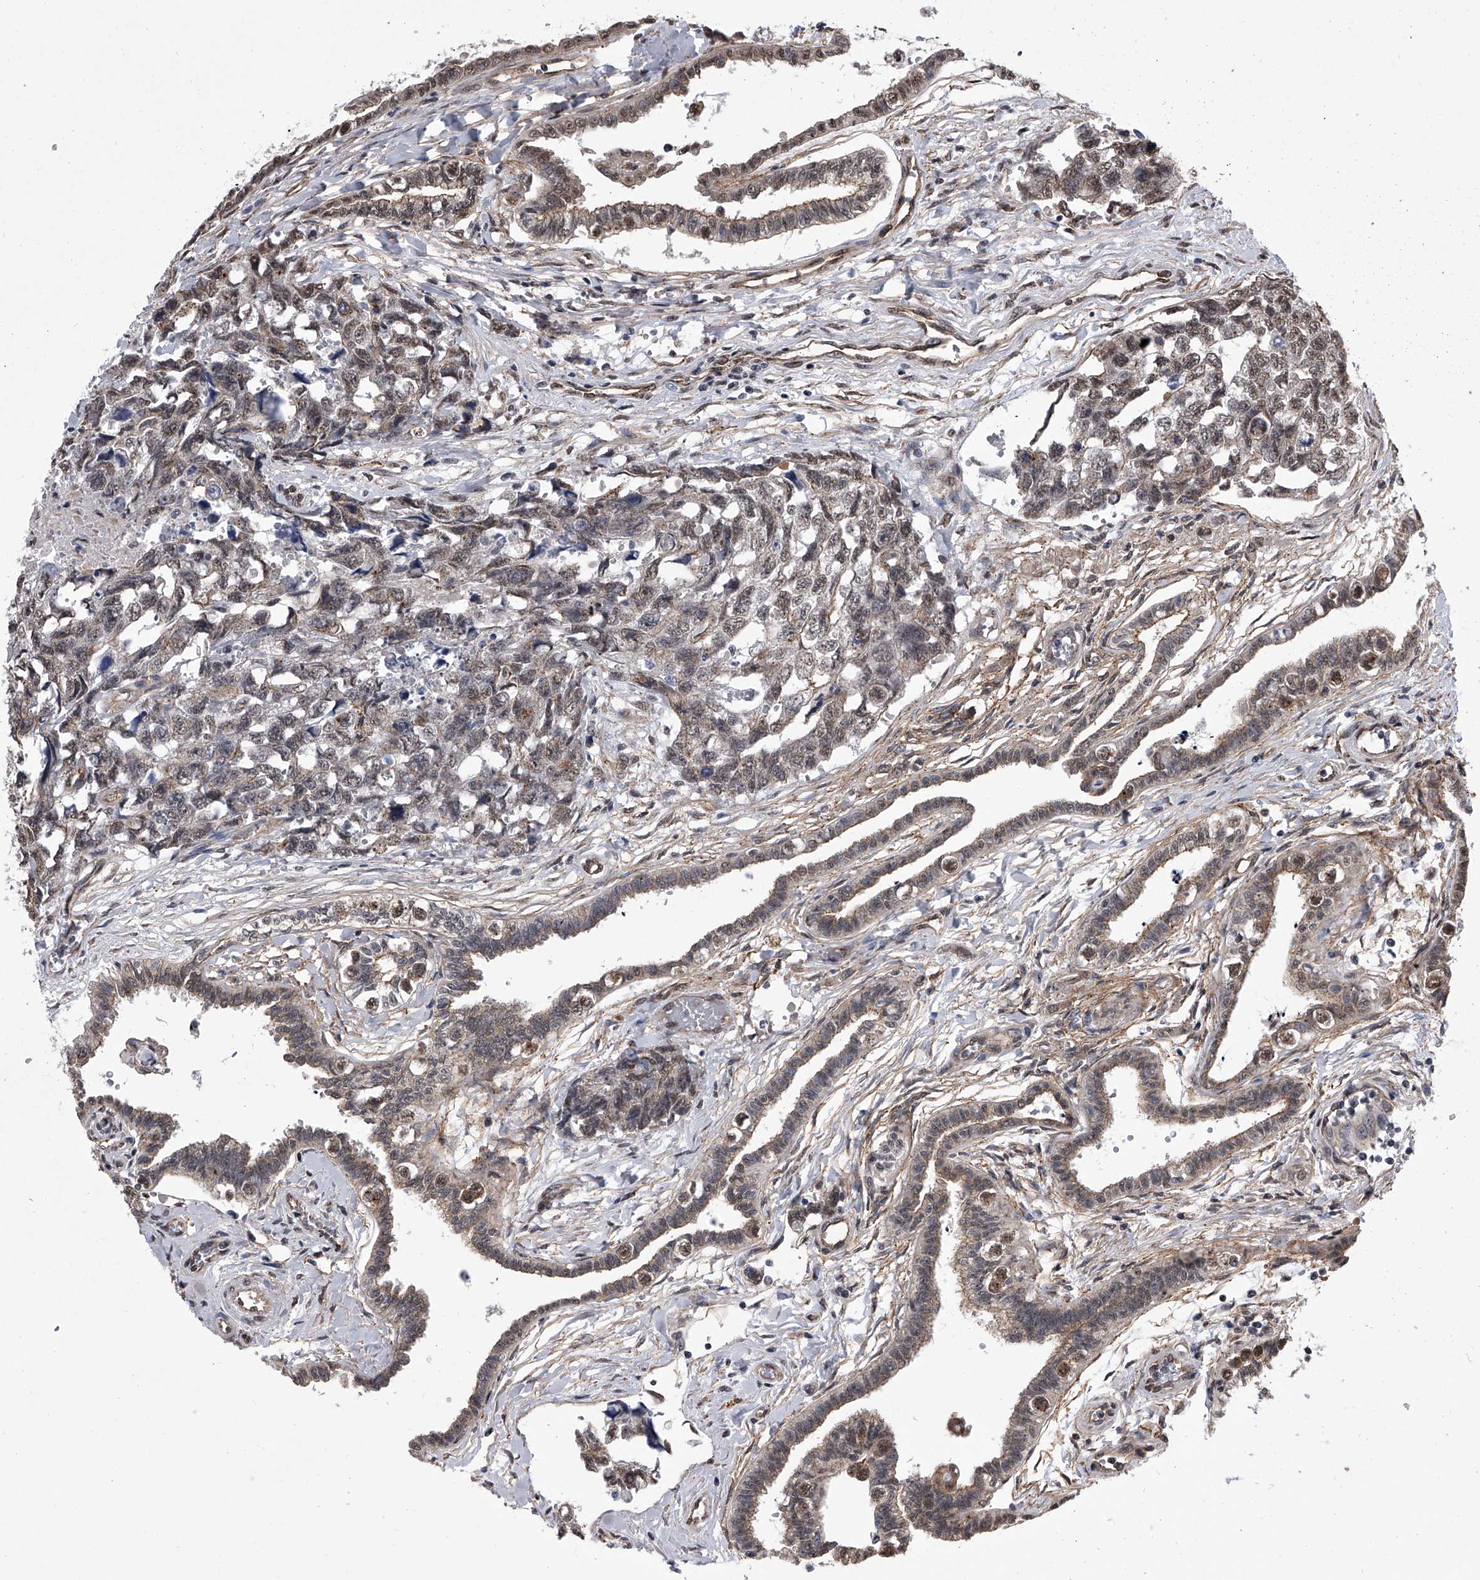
{"staining": {"intensity": "weak", "quantity": "25%-75%", "location": "cytoplasmic/membranous,nuclear"}, "tissue": "testis cancer", "cell_type": "Tumor cells", "image_type": "cancer", "snomed": [{"axis": "morphology", "description": "Carcinoma, Embryonal, NOS"}, {"axis": "topography", "description": "Testis"}], "caption": "Brown immunohistochemical staining in human embryonal carcinoma (testis) displays weak cytoplasmic/membranous and nuclear expression in about 25%-75% of tumor cells. (DAB IHC, brown staining for protein, blue staining for nuclei).", "gene": "ZNF76", "patient": {"sex": "male", "age": 31}}